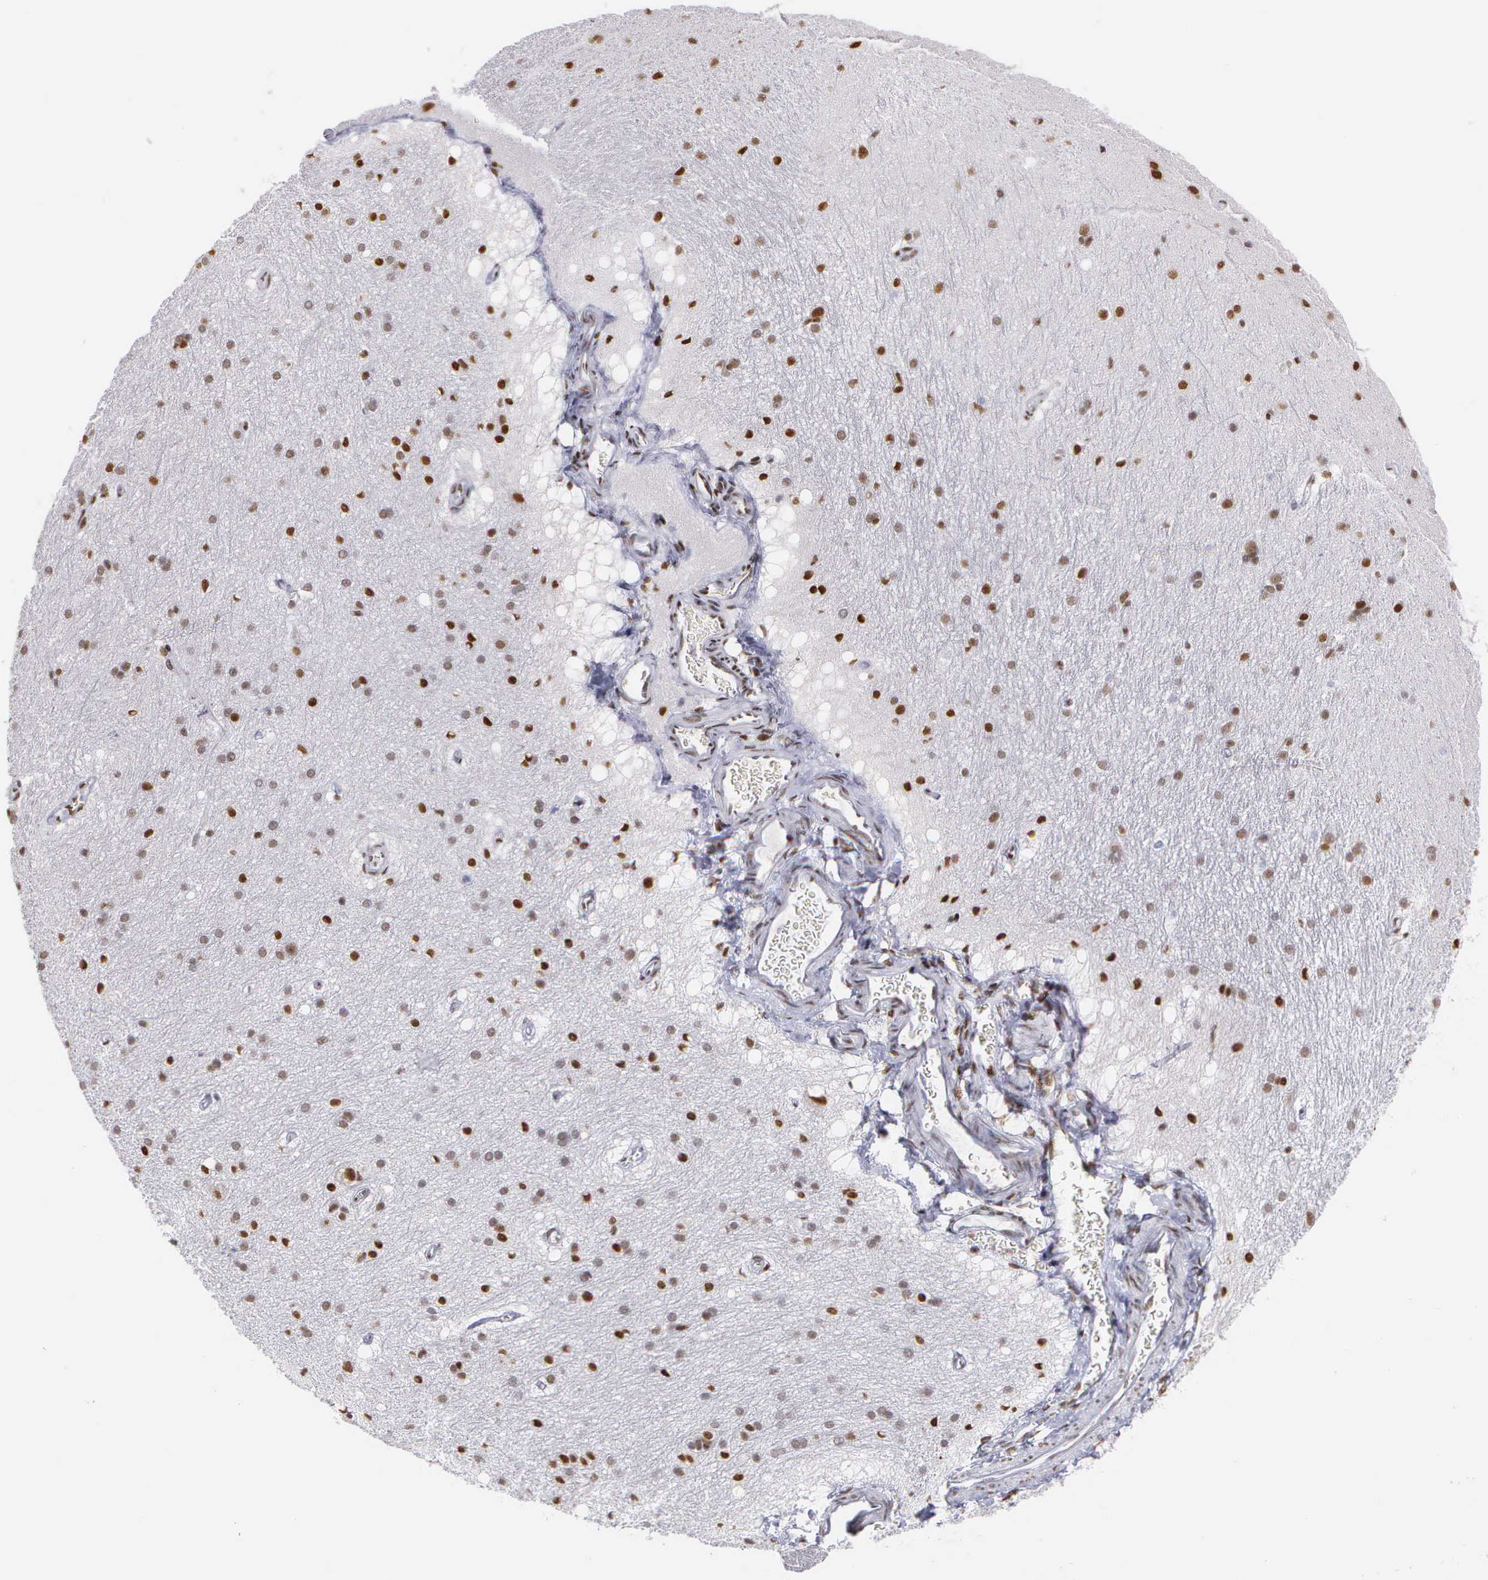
{"staining": {"intensity": "moderate", "quantity": "25%-75%", "location": "nuclear"}, "tissue": "cerebral cortex", "cell_type": "Endothelial cells", "image_type": "normal", "snomed": [{"axis": "morphology", "description": "Normal tissue, NOS"}, {"axis": "topography", "description": "Cerebral cortex"}, {"axis": "topography", "description": "Hippocampus"}], "caption": "Moderate nuclear protein positivity is identified in about 25%-75% of endothelial cells in cerebral cortex.", "gene": "CSTF2", "patient": {"sex": "female", "age": 19}}